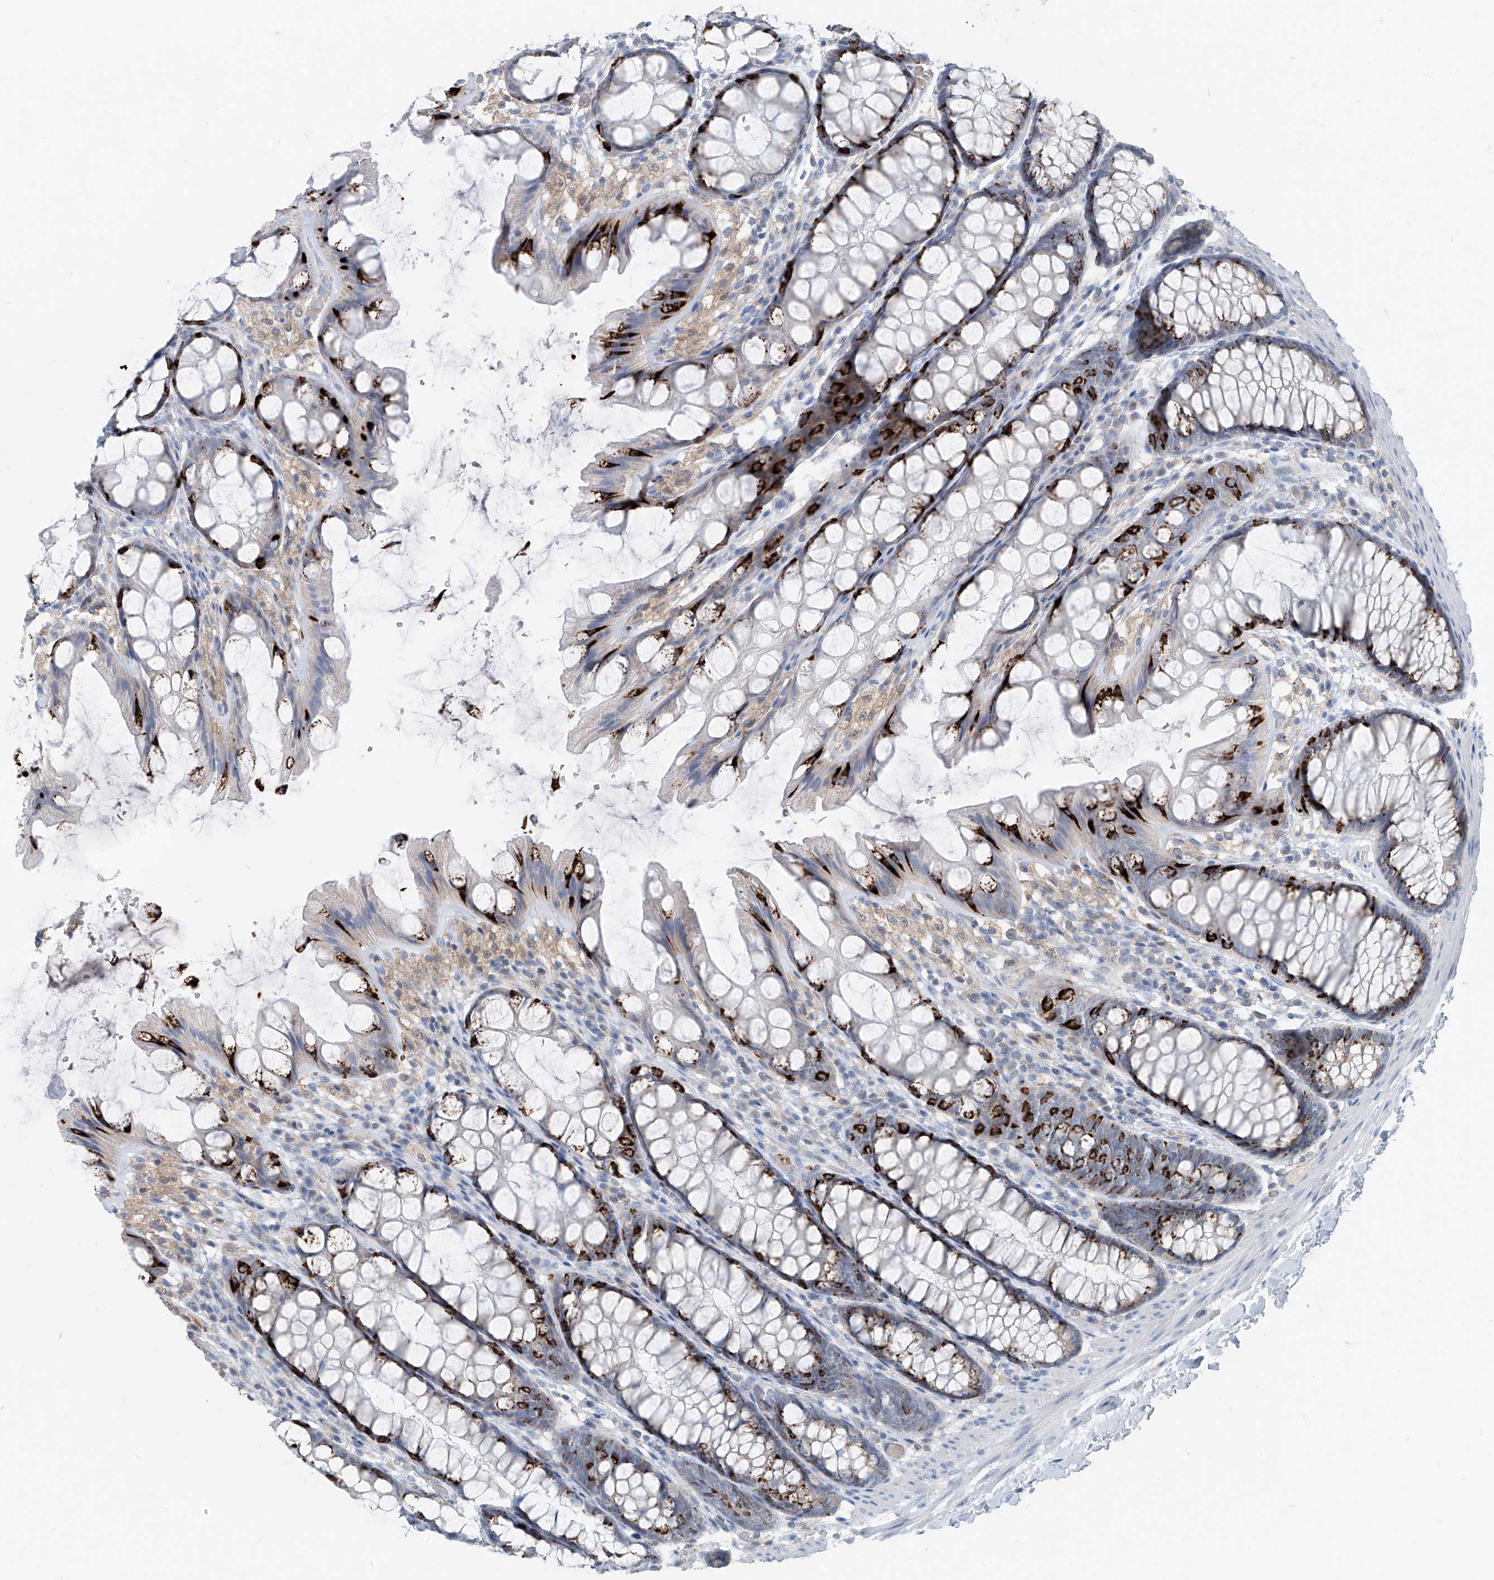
{"staining": {"intensity": "negative", "quantity": "none", "location": "none"}, "tissue": "colon", "cell_type": "Endothelial cells", "image_type": "normal", "snomed": [{"axis": "morphology", "description": "Normal tissue, NOS"}, {"axis": "topography", "description": "Colon"}], "caption": "DAB (3,3'-diaminobenzidine) immunohistochemical staining of benign colon demonstrates no significant staining in endothelial cells. The staining was performed using DAB to visualize the protein expression in brown, while the nuclei were stained in blue with hematoxylin (Magnification: 20x).", "gene": "FGD2", "patient": {"sex": "male", "age": 47}}